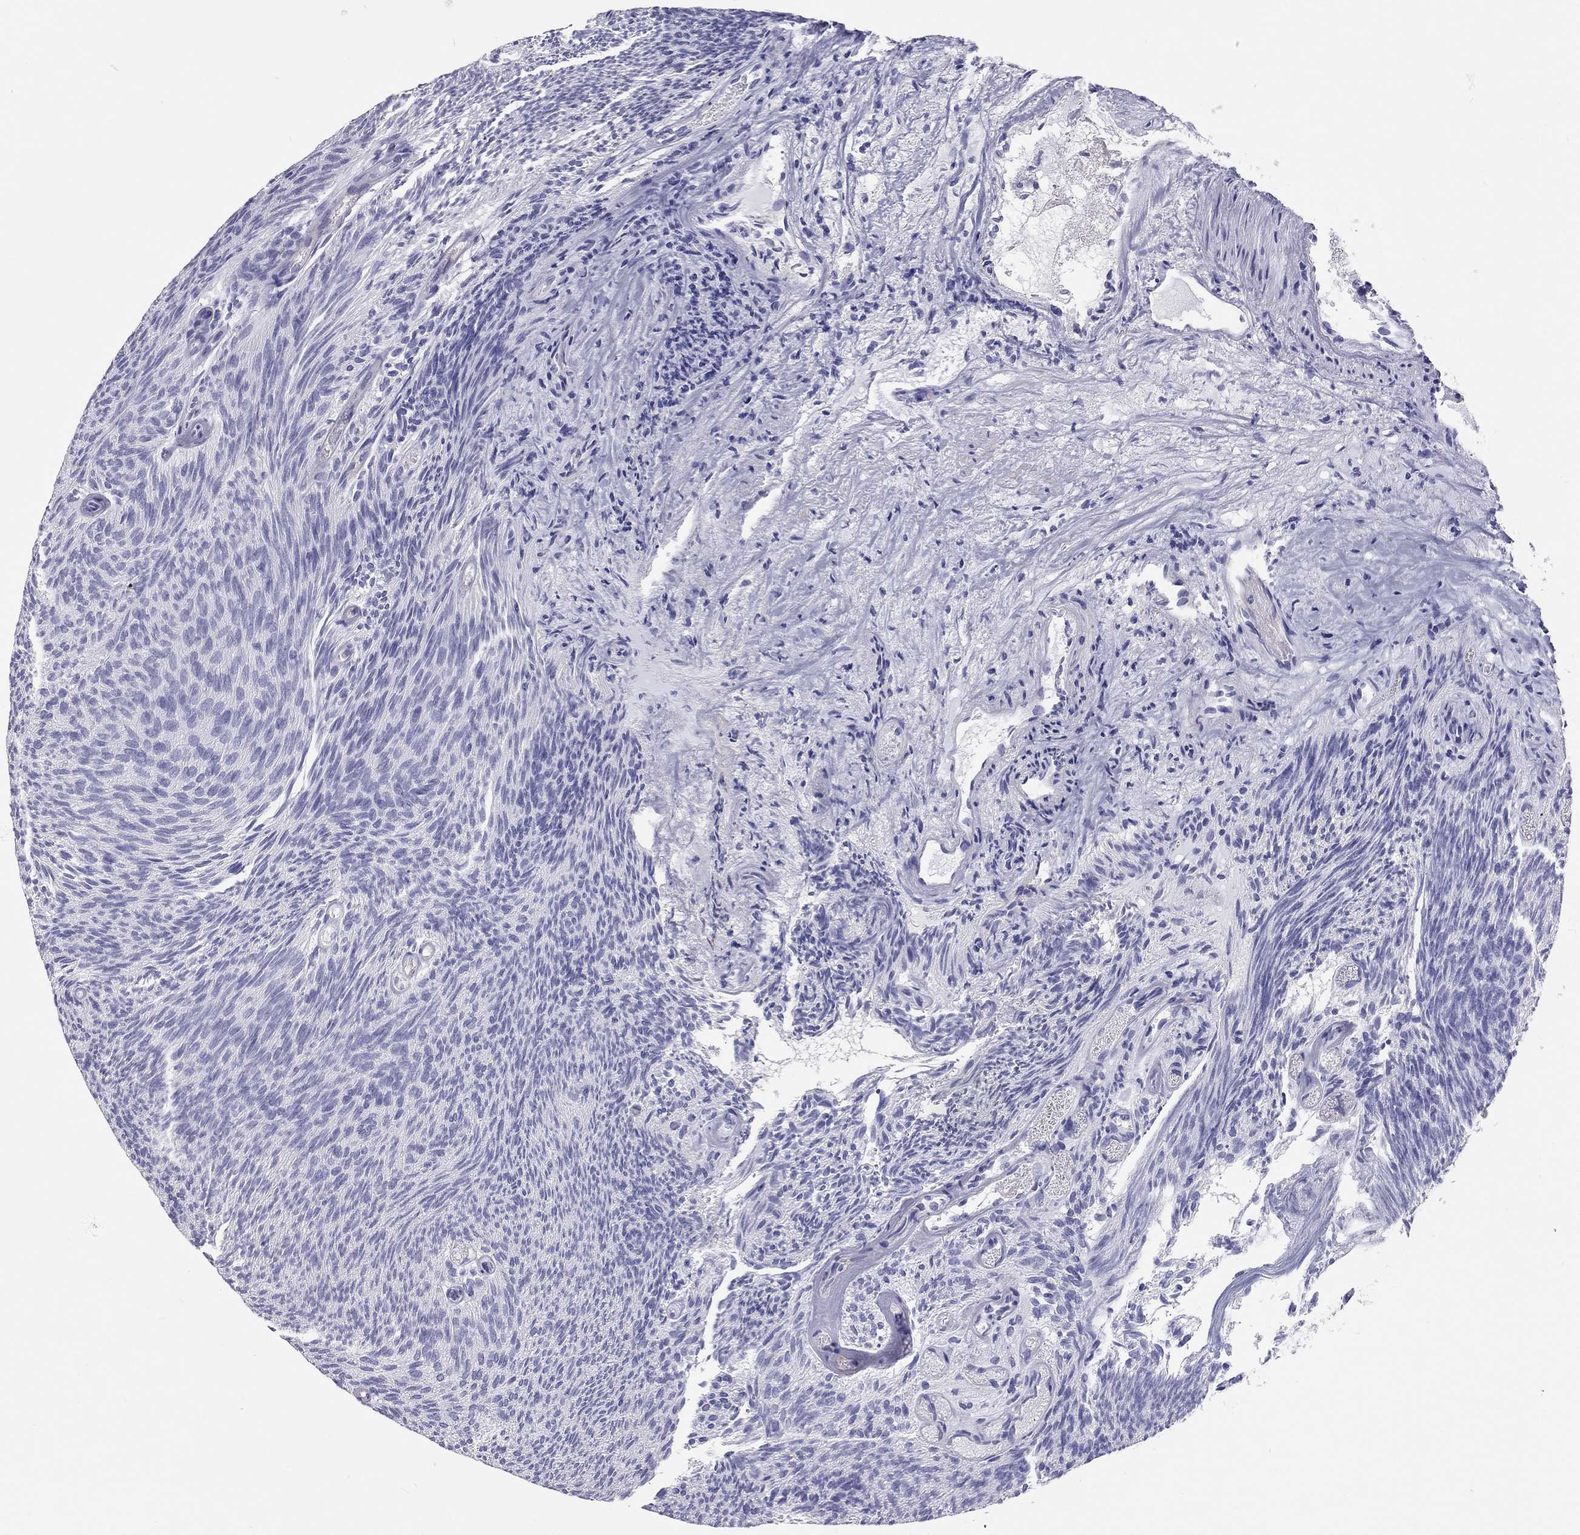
{"staining": {"intensity": "negative", "quantity": "none", "location": "none"}, "tissue": "urothelial cancer", "cell_type": "Tumor cells", "image_type": "cancer", "snomed": [{"axis": "morphology", "description": "Urothelial carcinoma, Low grade"}, {"axis": "topography", "description": "Urinary bladder"}], "caption": "Tumor cells are negative for protein expression in human low-grade urothelial carcinoma. Nuclei are stained in blue.", "gene": "SCARB1", "patient": {"sex": "male", "age": 77}}